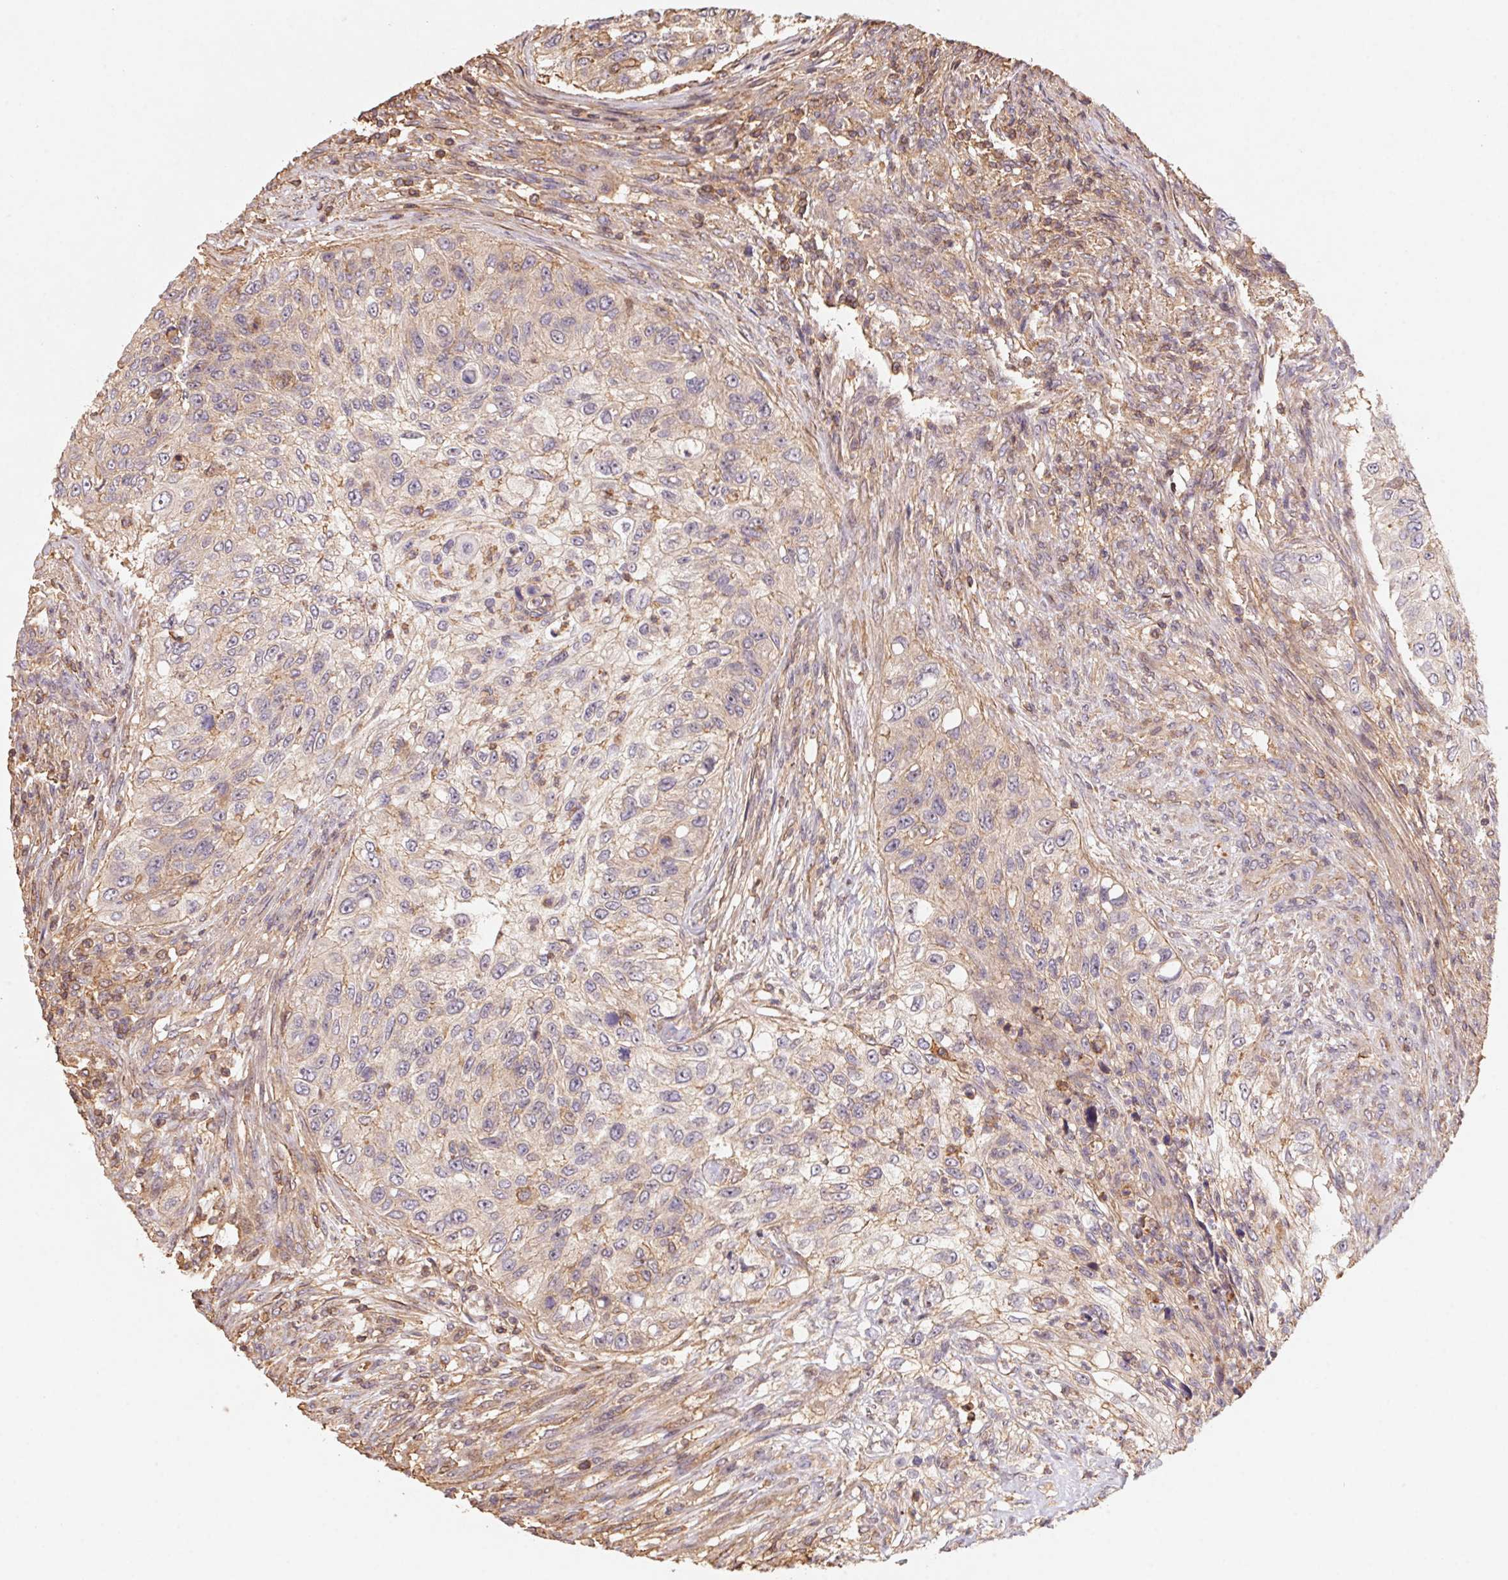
{"staining": {"intensity": "weak", "quantity": "<25%", "location": "cytoplasmic/membranous"}, "tissue": "urothelial cancer", "cell_type": "Tumor cells", "image_type": "cancer", "snomed": [{"axis": "morphology", "description": "Urothelial carcinoma, High grade"}, {"axis": "topography", "description": "Urinary bladder"}], "caption": "The photomicrograph displays no staining of tumor cells in urothelial cancer.", "gene": "ATG10", "patient": {"sex": "female", "age": 60}}